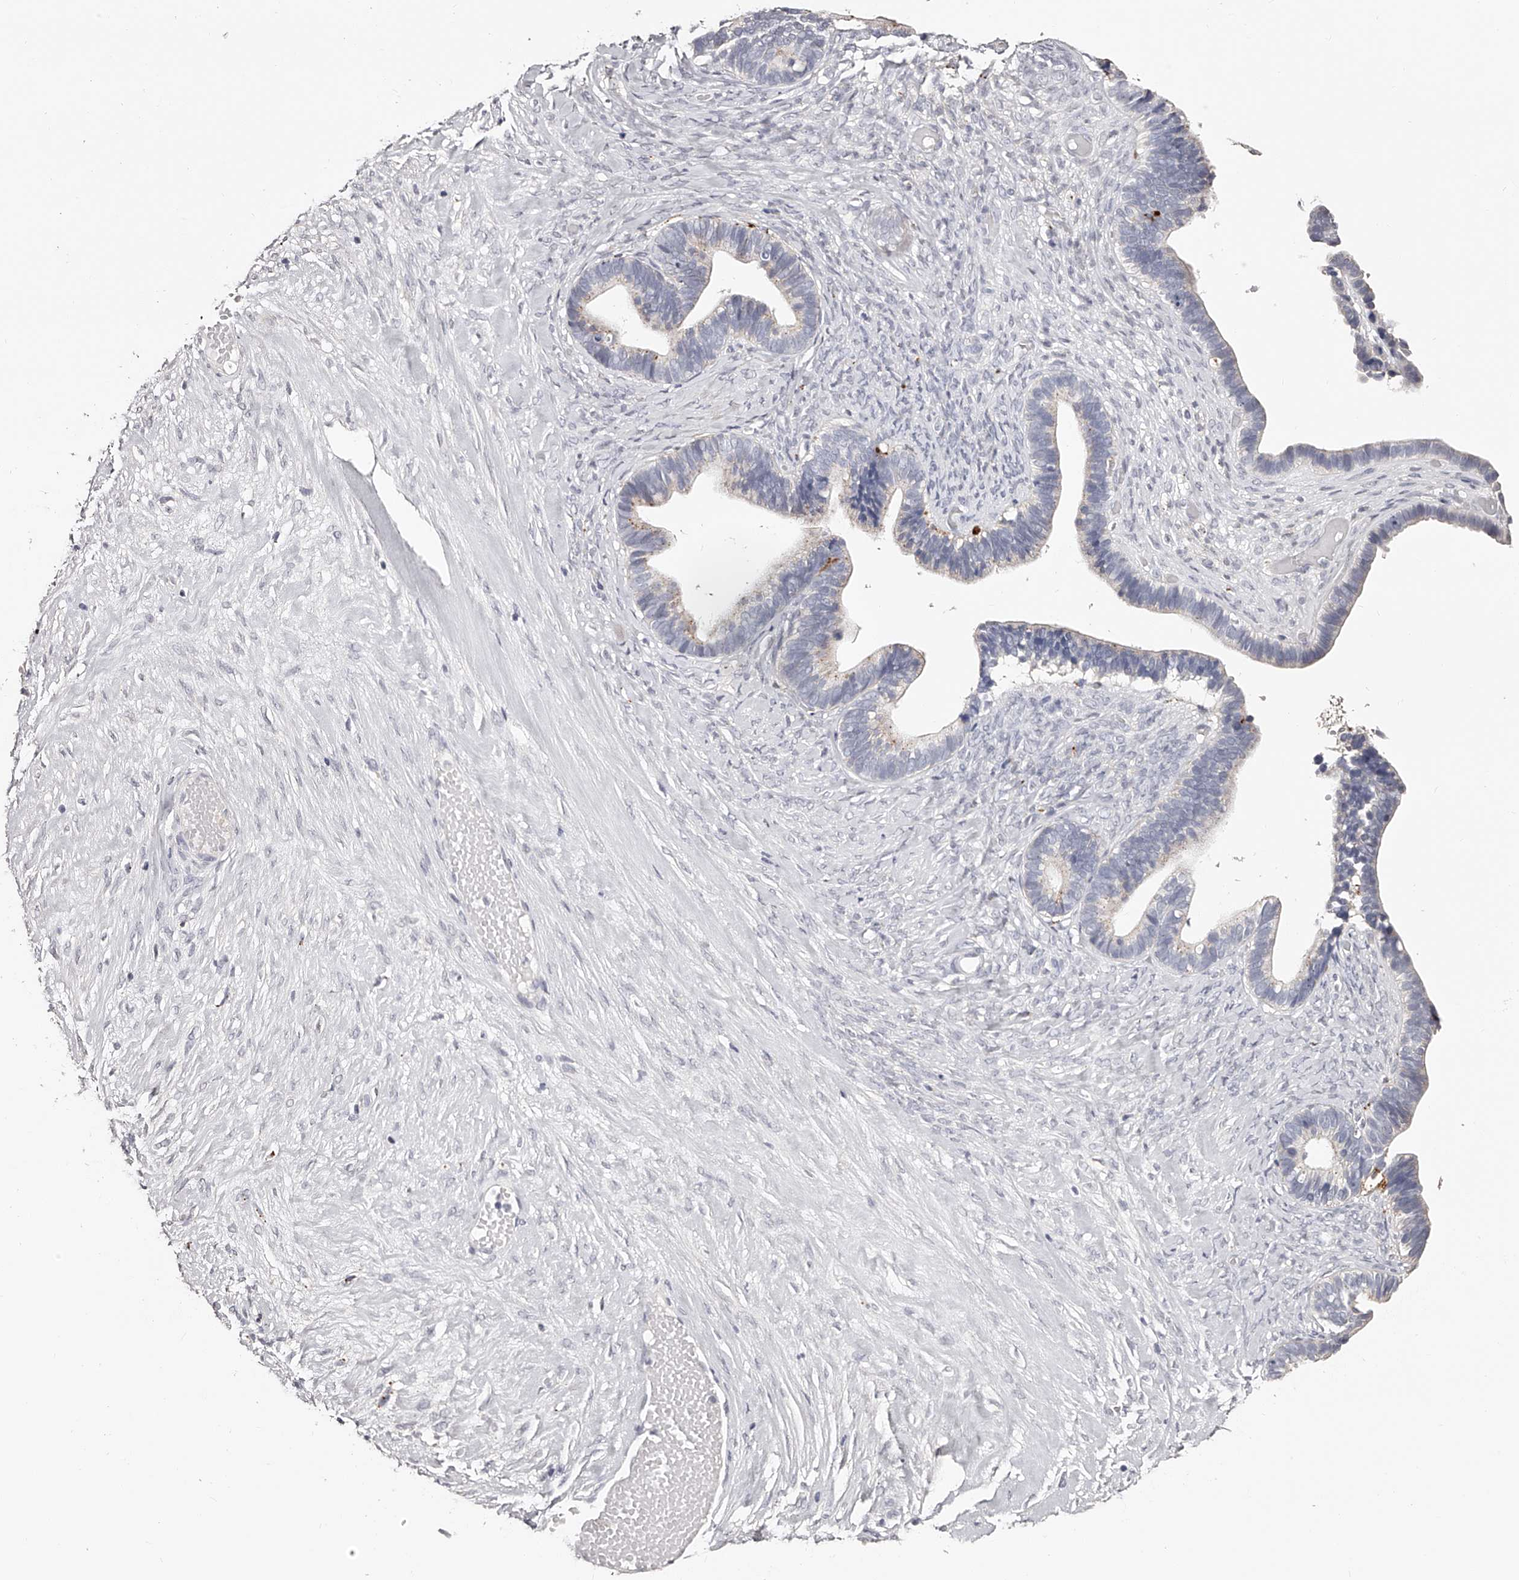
{"staining": {"intensity": "negative", "quantity": "none", "location": "none"}, "tissue": "ovarian cancer", "cell_type": "Tumor cells", "image_type": "cancer", "snomed": [{"axis": "morphology", "description": "Cystadenocarcinoma, serous, NOS"}, {"axis": "topography", "description": "Ovary"}], "caption": "An immunohistochemistry photomicrograph of ovarian cancer (serous cystadenocarcinoma) is shown. There is no staining in tumor cells of ovarian cancer (serous cystadenocarcinoma).", "gene": "SLC35D3", "patient": {"sex": "female", "age": 56}}